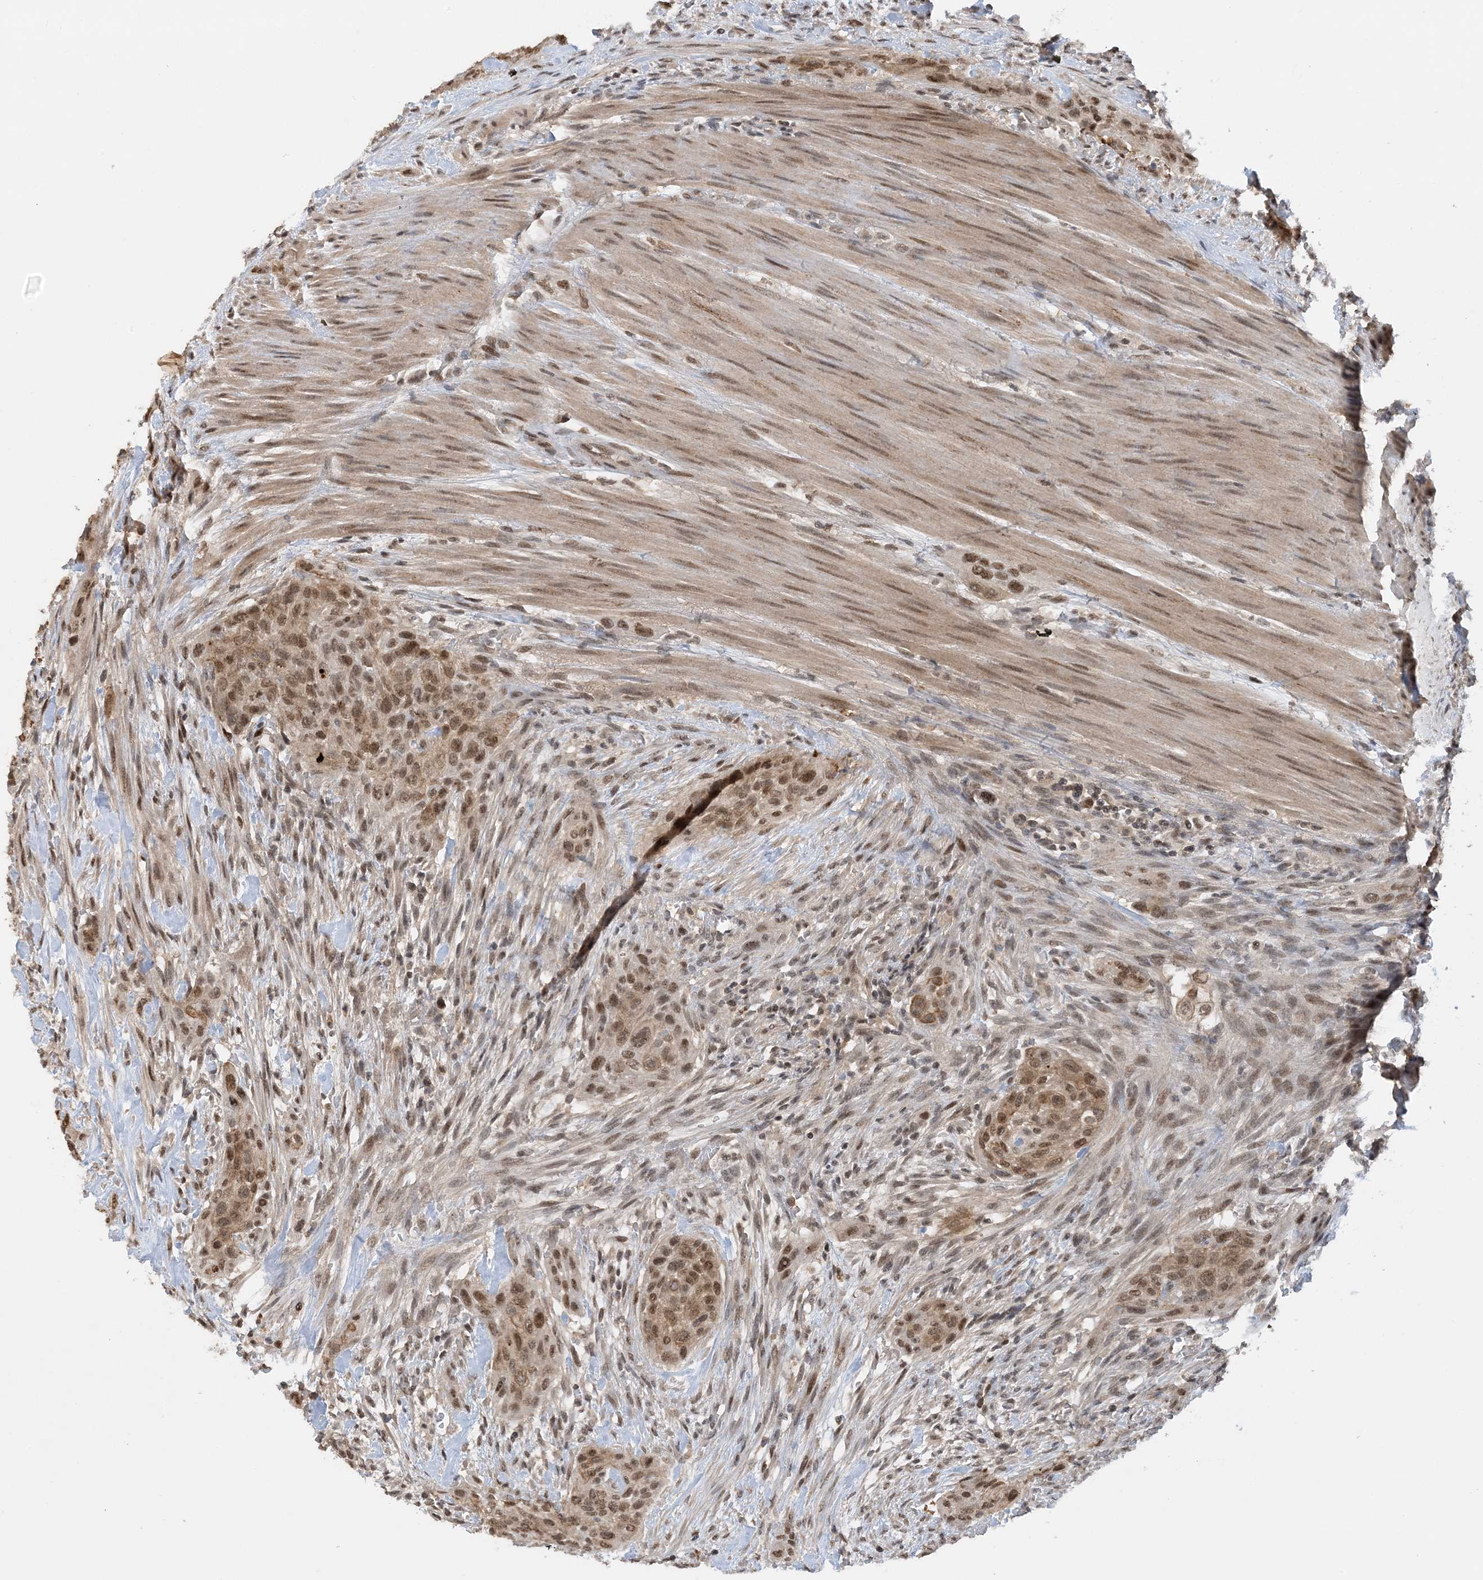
{"staining": {"intensity": "moderate", "quantity": ">75%", "location": "nuclear"}, "tissue": "urothelial cancer", "cell_type": "Tumor cells", "image_type": "cancer", "snomed": [{"axis": "morphology", "description": "Urothelial carcinoma, High grade"}, {"axis": "topography", "description": "Urinary bladder"}], "caption": "A medium amount of moderate nuclear positivity is present in approximately >75% of tumor cells in high-grade urothelial carcinoma tissue. Using DAB (brown) and hematoxylin (blue) stains, captured at high magnification using brightfield microscopy.", "gene": "ACYP2", "patient": {"sex": "male", "age": 35}}